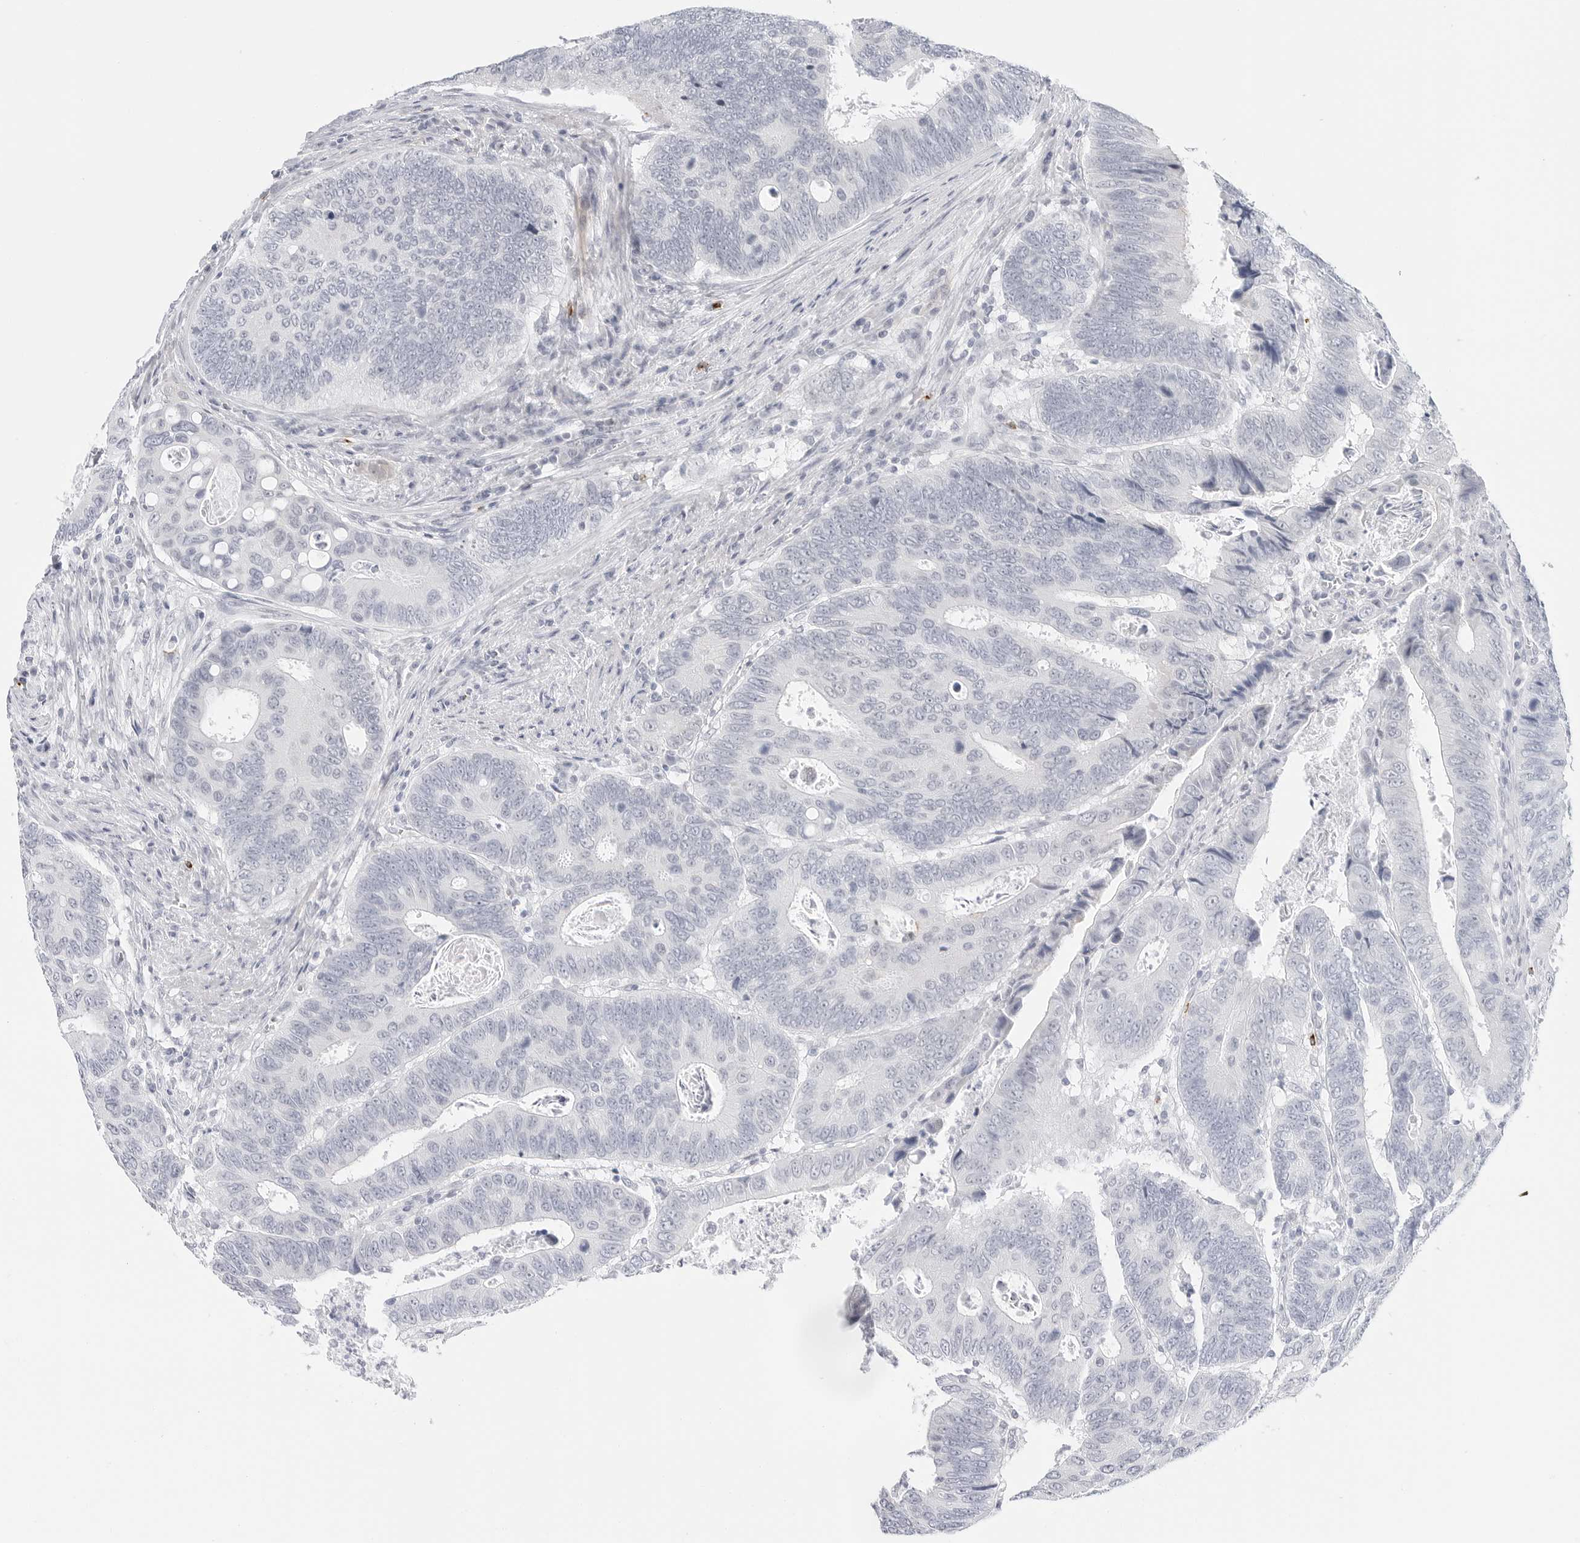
{"staining": {"intensity": "negative", "quantity": "none", "location": "none"}, "tissue": "colorectal cancer", "cell_type": "Tumor cells", "image_type": "cancer", "snomed": [{"axis": "morphology", "description": "Adenocarcinoma, NOS"}, {"axis": "topography", "description": "Colon"}], "caption": "Tumor cells are negative for protein expression in human colorectal cancer. (Immunohistochemistry (ihc), brightfield microscopy, high magnification).", "gene": "HSPB7", "patient": {"sex": "male", "age": 72}}